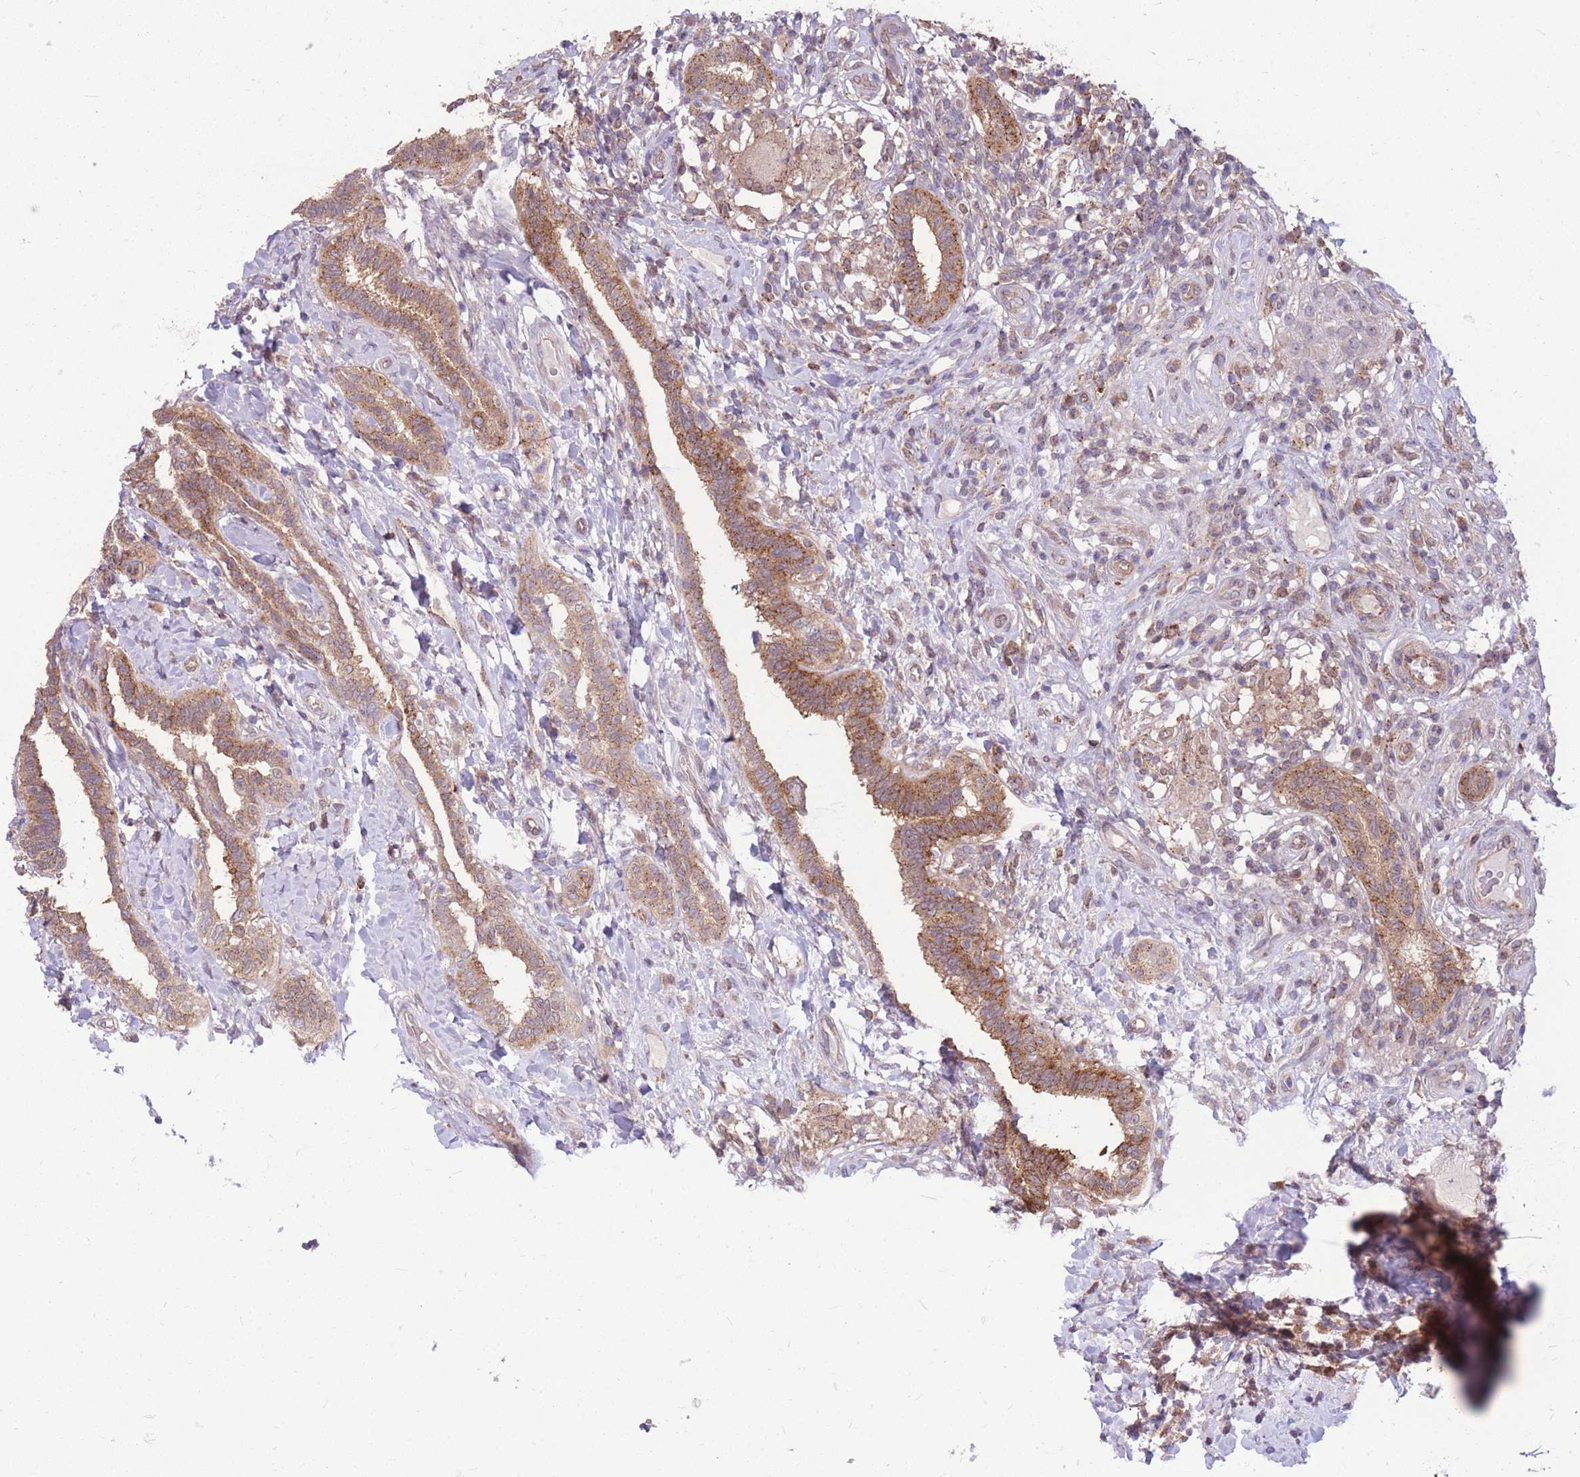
{"staining": {"intensity": "moderate", "quantity": ">75%", "location": "cytoplasmic/membranous"}, "tissue": "testis cancer", "cell_type": "Tumor cells", "image_type": "cancer", "snomed": [{"axis": "morphology", "description": "Seminoma, NOS"}, {"axis": "topography", "description": "Testis"}], "caption": "Testis cancer stained with DAB immunohistochemistry (IHC) demonstrates medium levels of moderate cytoplasmic/membranous positivity in about >75% of tumor cells. (IHC, brightfield microscopy, high magnification).", "gene": "TCF20", "patient": {"sex": "male", "age": 49}}